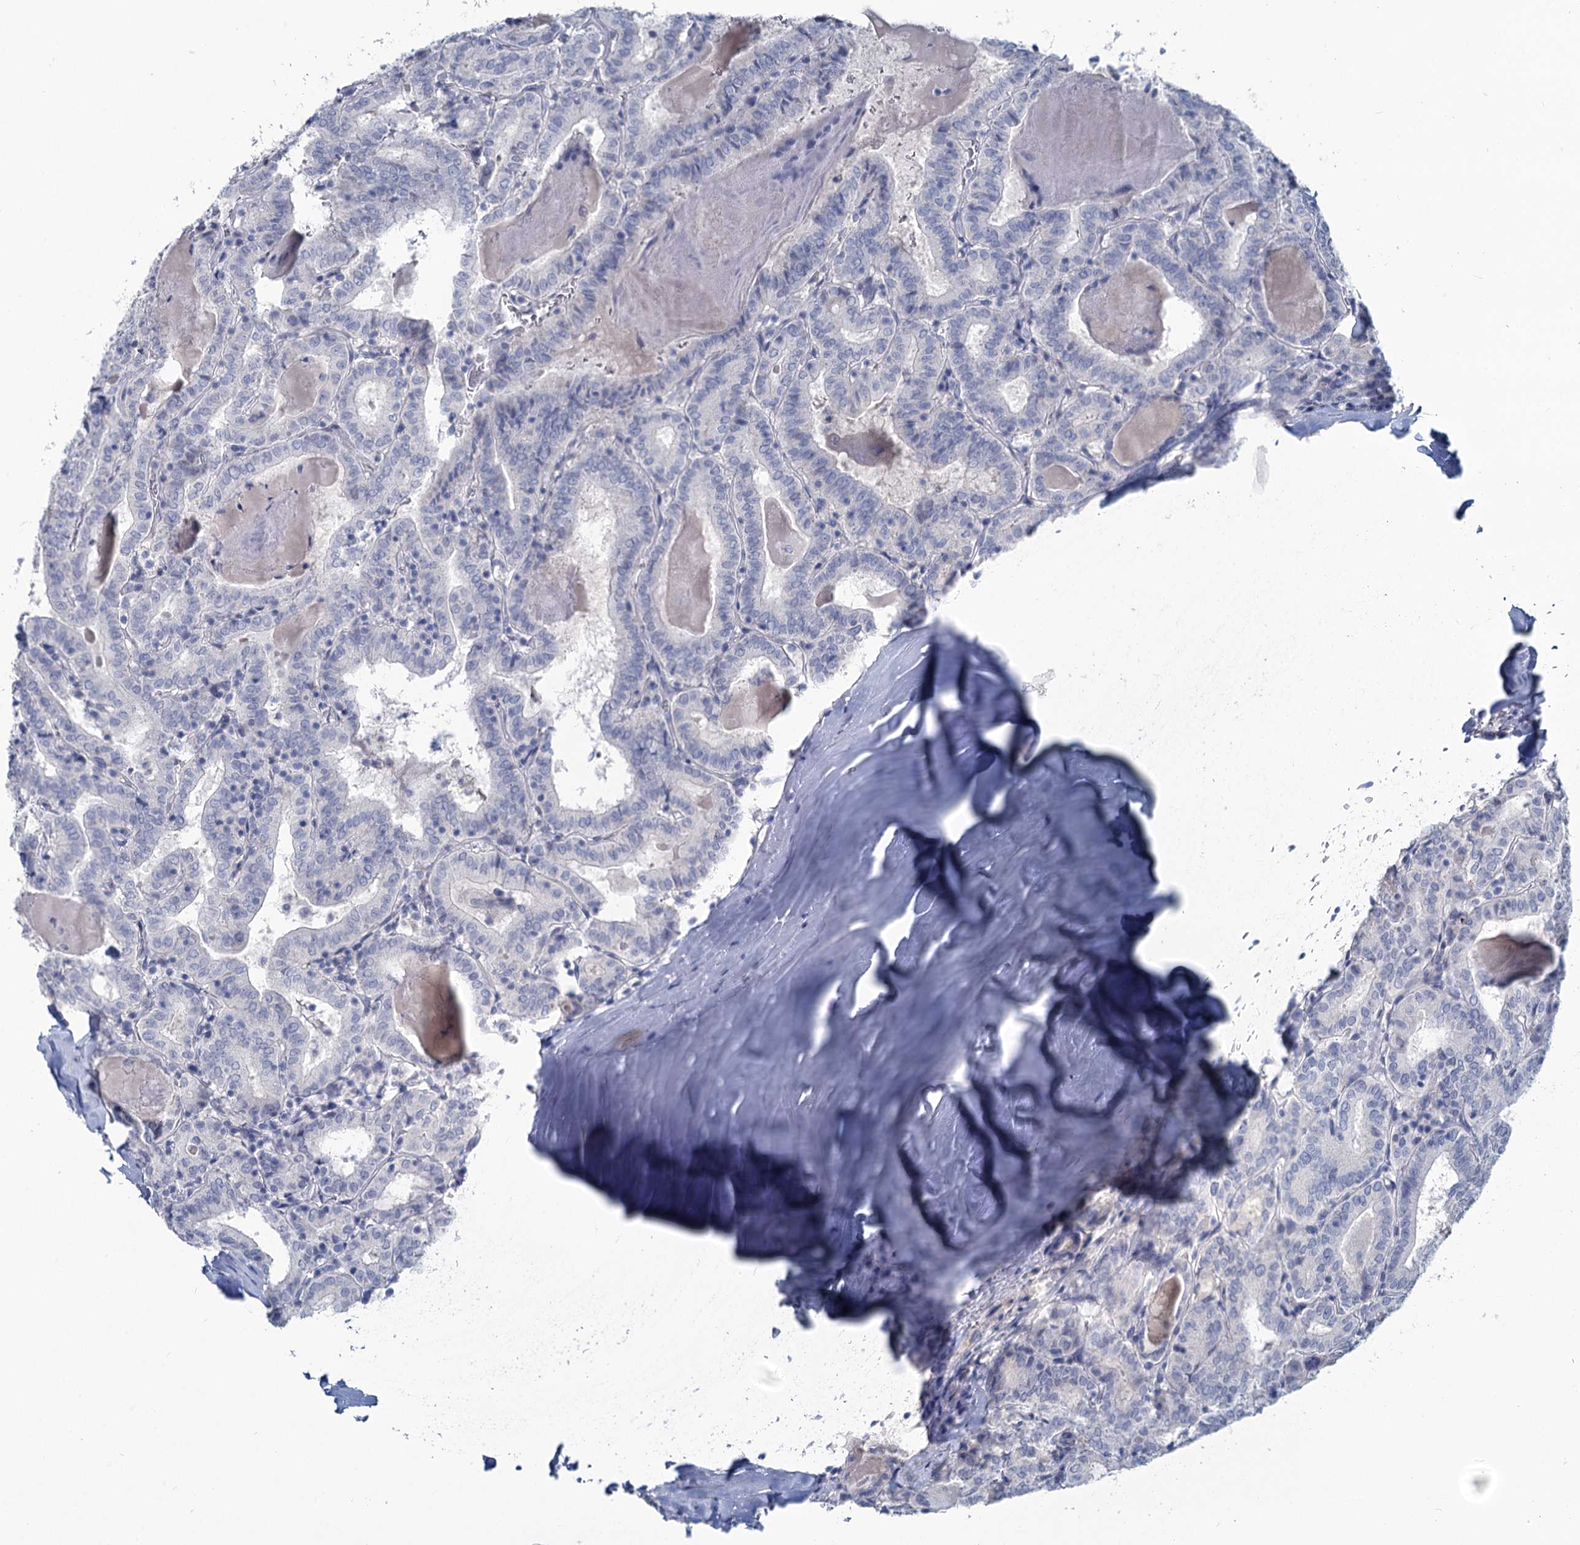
{"staining": {"intensity": "negative", "quantity": "none", "location": "none"}, "tissue": "thyroid cancer", "cell_type": "Tumor cells", "image_type": "cancer", "snomed": [{"axis": "morphology", "description": "Papillary adenocarcinoma, NOS"}, {"axis": "topography", "description": "Thyroid gland"}], "caption": "Protein analysis of thyroid papillary adenocarcinoma shows no significant positivity in tumor cells.", "gene": "CHGA", "patient": {"sex": "female", "age": 72}}